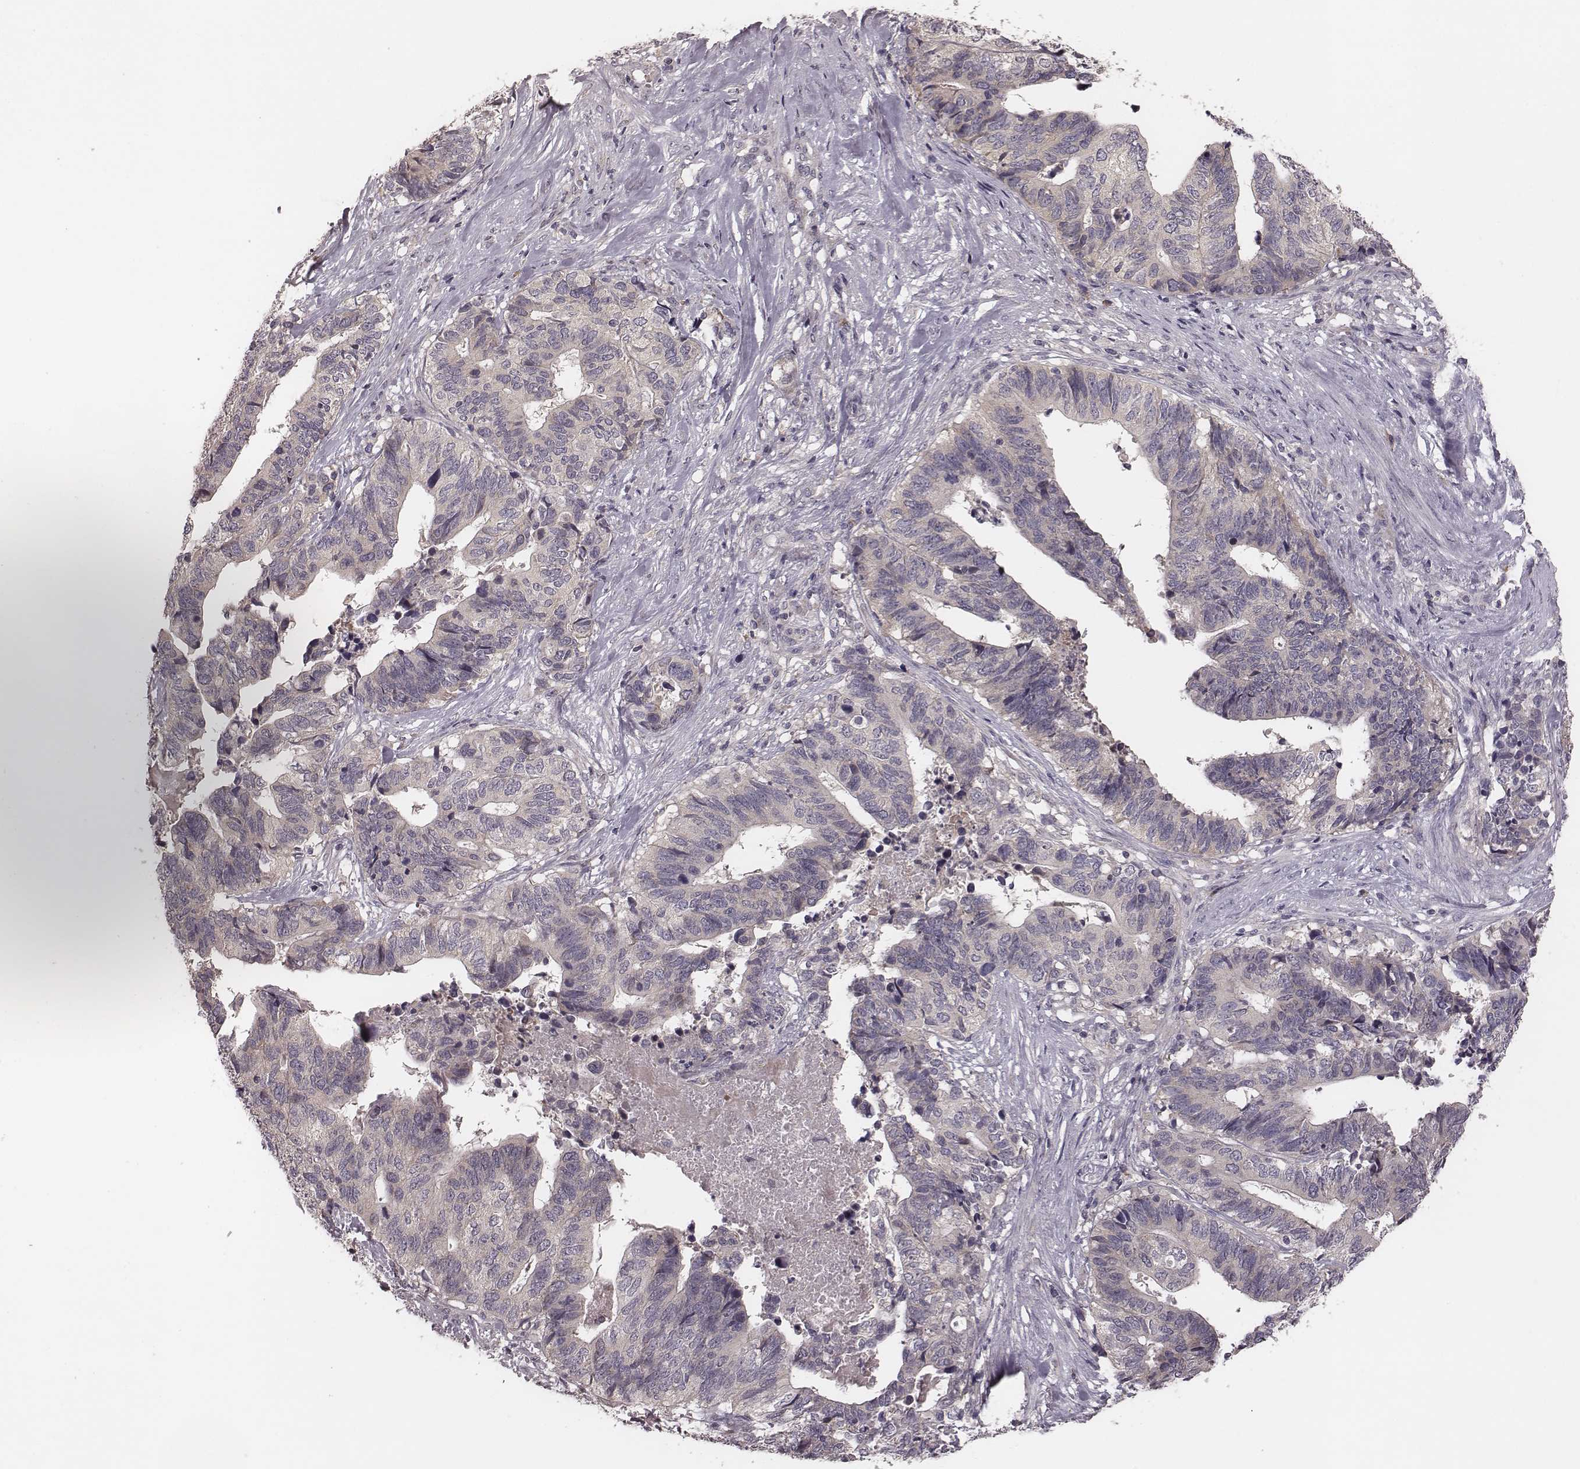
{"staining": {"intensity": "negative", "quantity": "none", "location": "none"}, "tissue": "stomach cancer", "cell_type": "Tumor cells", "image_type": "cancer", "snomed": [{"axis": "morphology", "description": "Adenocarcinoma, NOS"}, {"axis": "topography", "description": "Stomach, upper"}], "caption": "The immunohistochemistry (IHC) photomicrograph has no significant staining in tumor cells of stomach cancer (adenocarcinoma) tissue.", "gene": "P2RX5", "patient": {"sex": "female", "age": 67}}